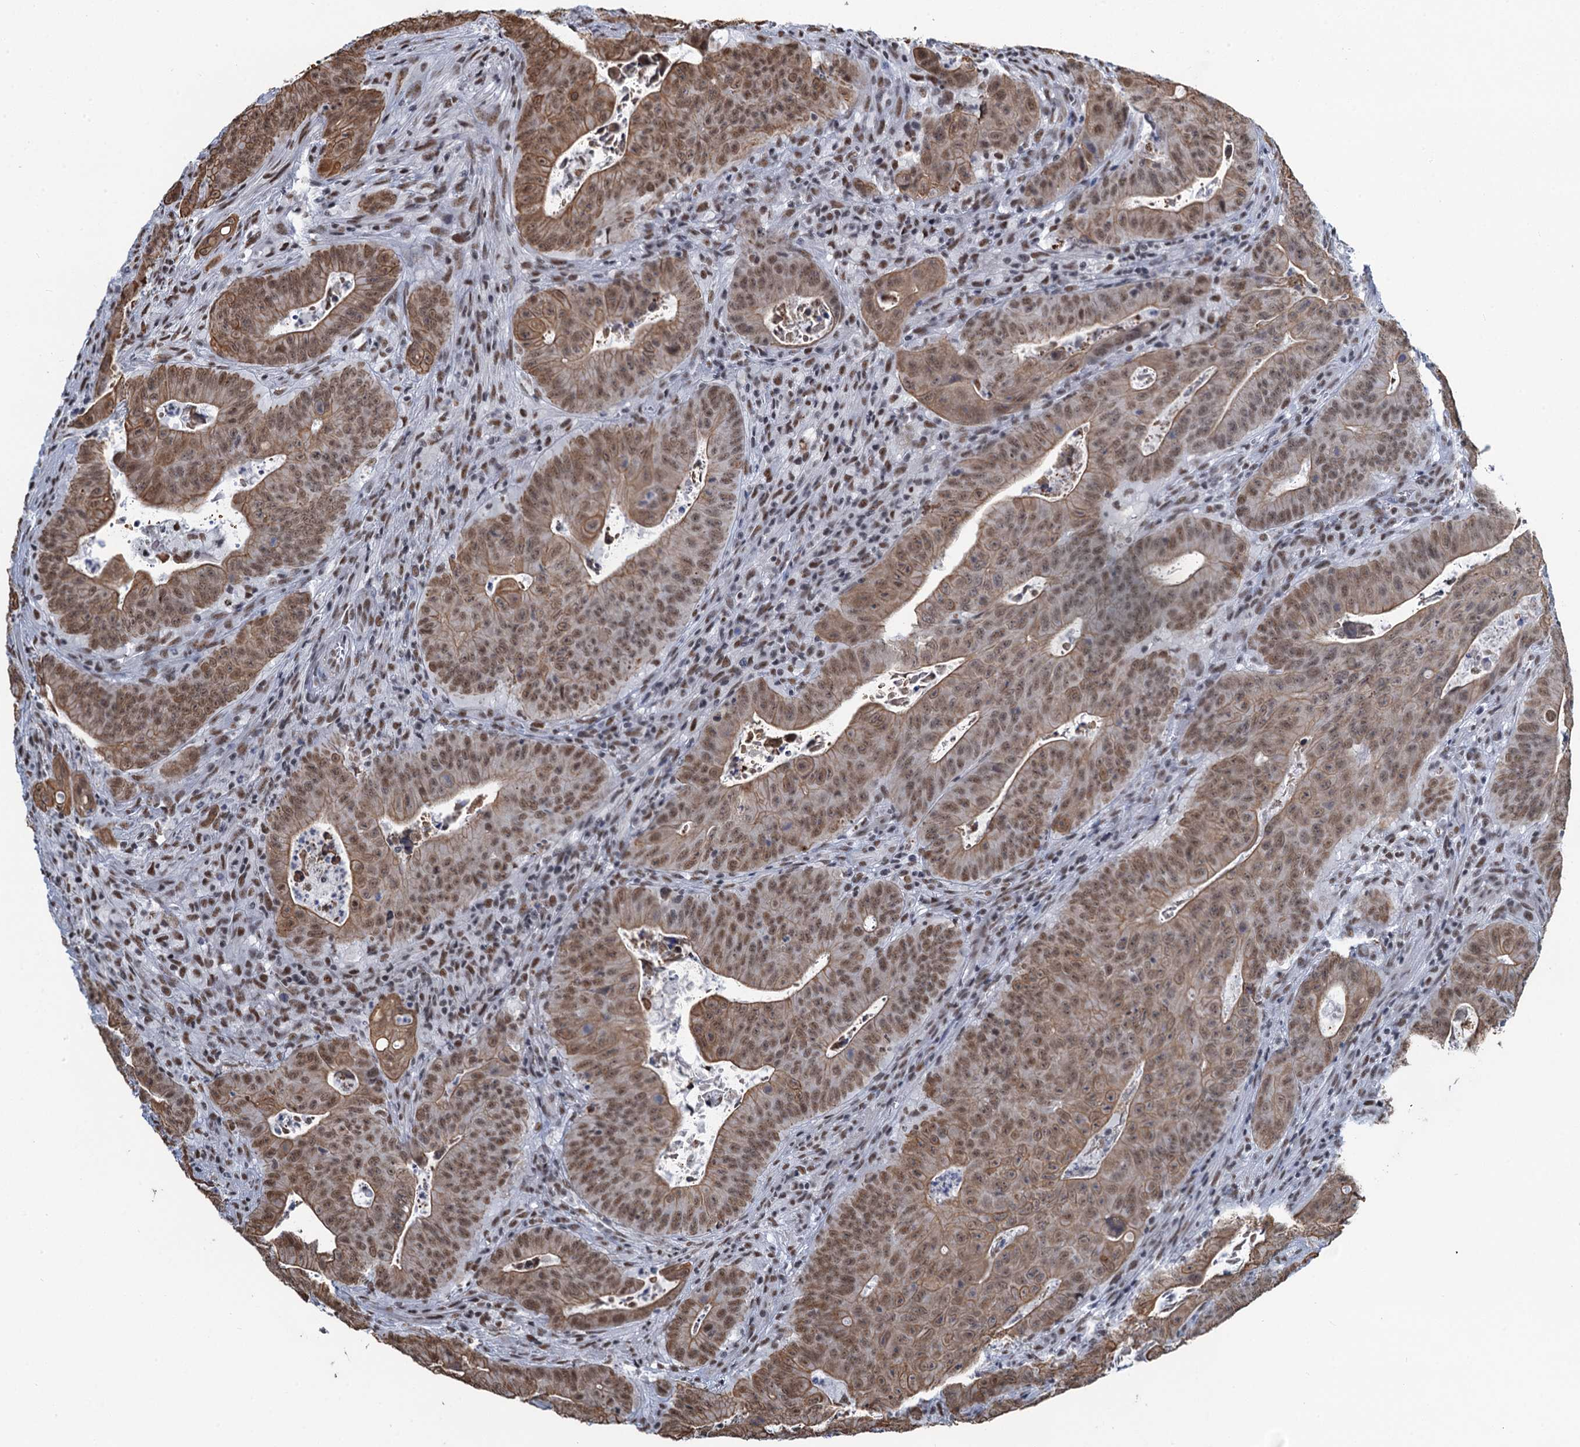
{"staining": {"intensity": "moderate", "quantity": ">75%", "location": "cytoplasmic/membranous,nuclear"}, "tissue": "colorectal cancer", "cell_type": "Tumor cells", "image_type": "cancer", "snomed": [{"axis": "morphology", "description": "Adenocarcinoma, NOS"}, {"axis": "topography", "description": "Rectum"}], "caption": "Protein analysis of colorectal cancer (adenocarcinoma) tissue shows moderate cytoplasmic/membranous and nuclear staining in approximately >75% of tumor cells.", "gene": "ZNF609", "patient": {"sex": "female", "age": 75}}